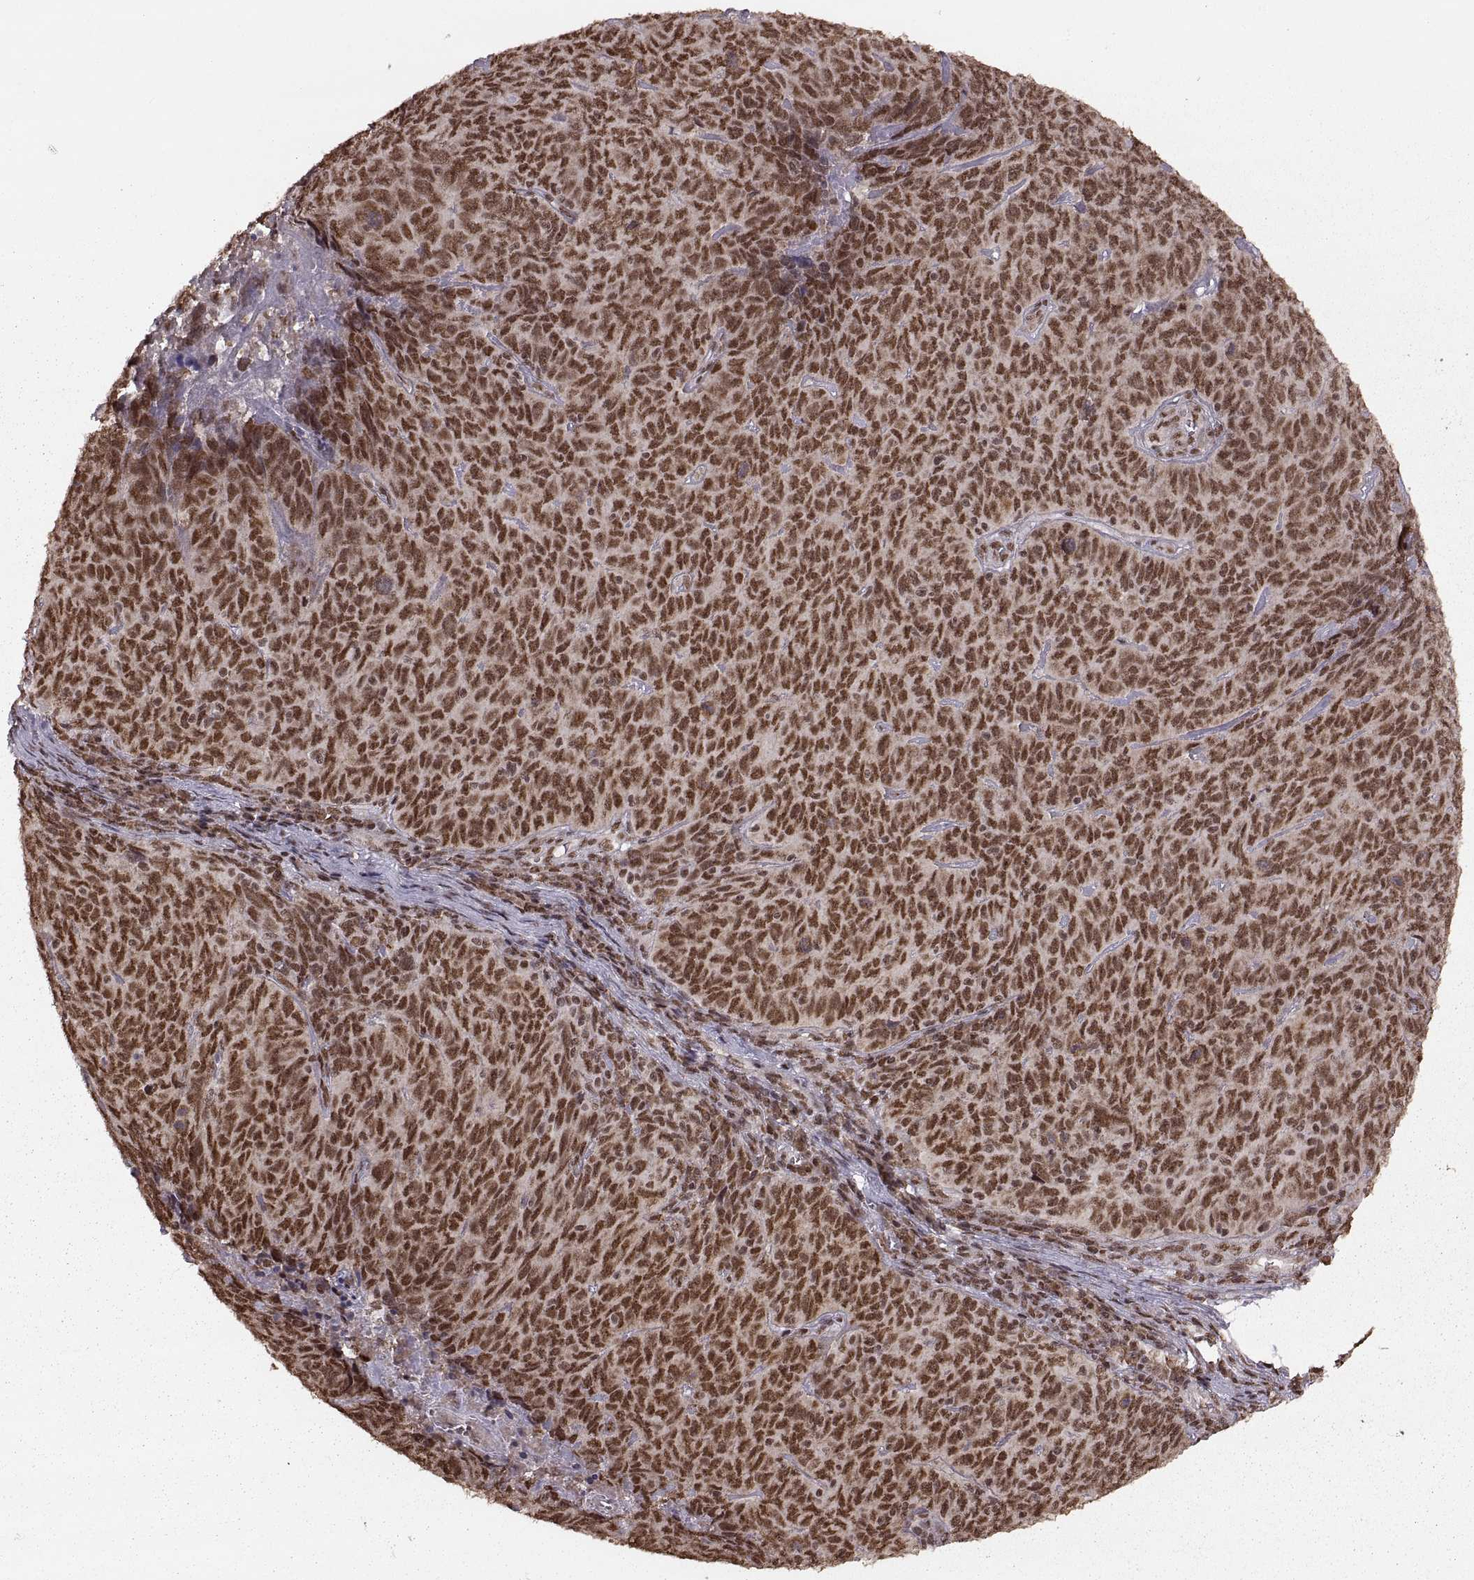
{"staining": {"intensity": "strong", "quantity": ">75%", "location": "cytoplasmic/membranous,nuclear"}, "tissue": "skin cancer", "cell_type": "Tumor cells", "image_type": "cancer", "snomed": [{"axis": "morphology", "description": "Squamous cell carcinoma, NOS"}, {"axis": "topography", "description": "Skin"}, {"axis": "topography", "description": "Anal"}], "caption": "Immunohistochemical staining of human skin cancer (squamous cell carcinoma) exhibits strong cytoplasmic/membranous and nuclear protein staining in about >75% of tumor cells.", "gene": "RFT1", "patient": {"sex": "female", "age": 51}}